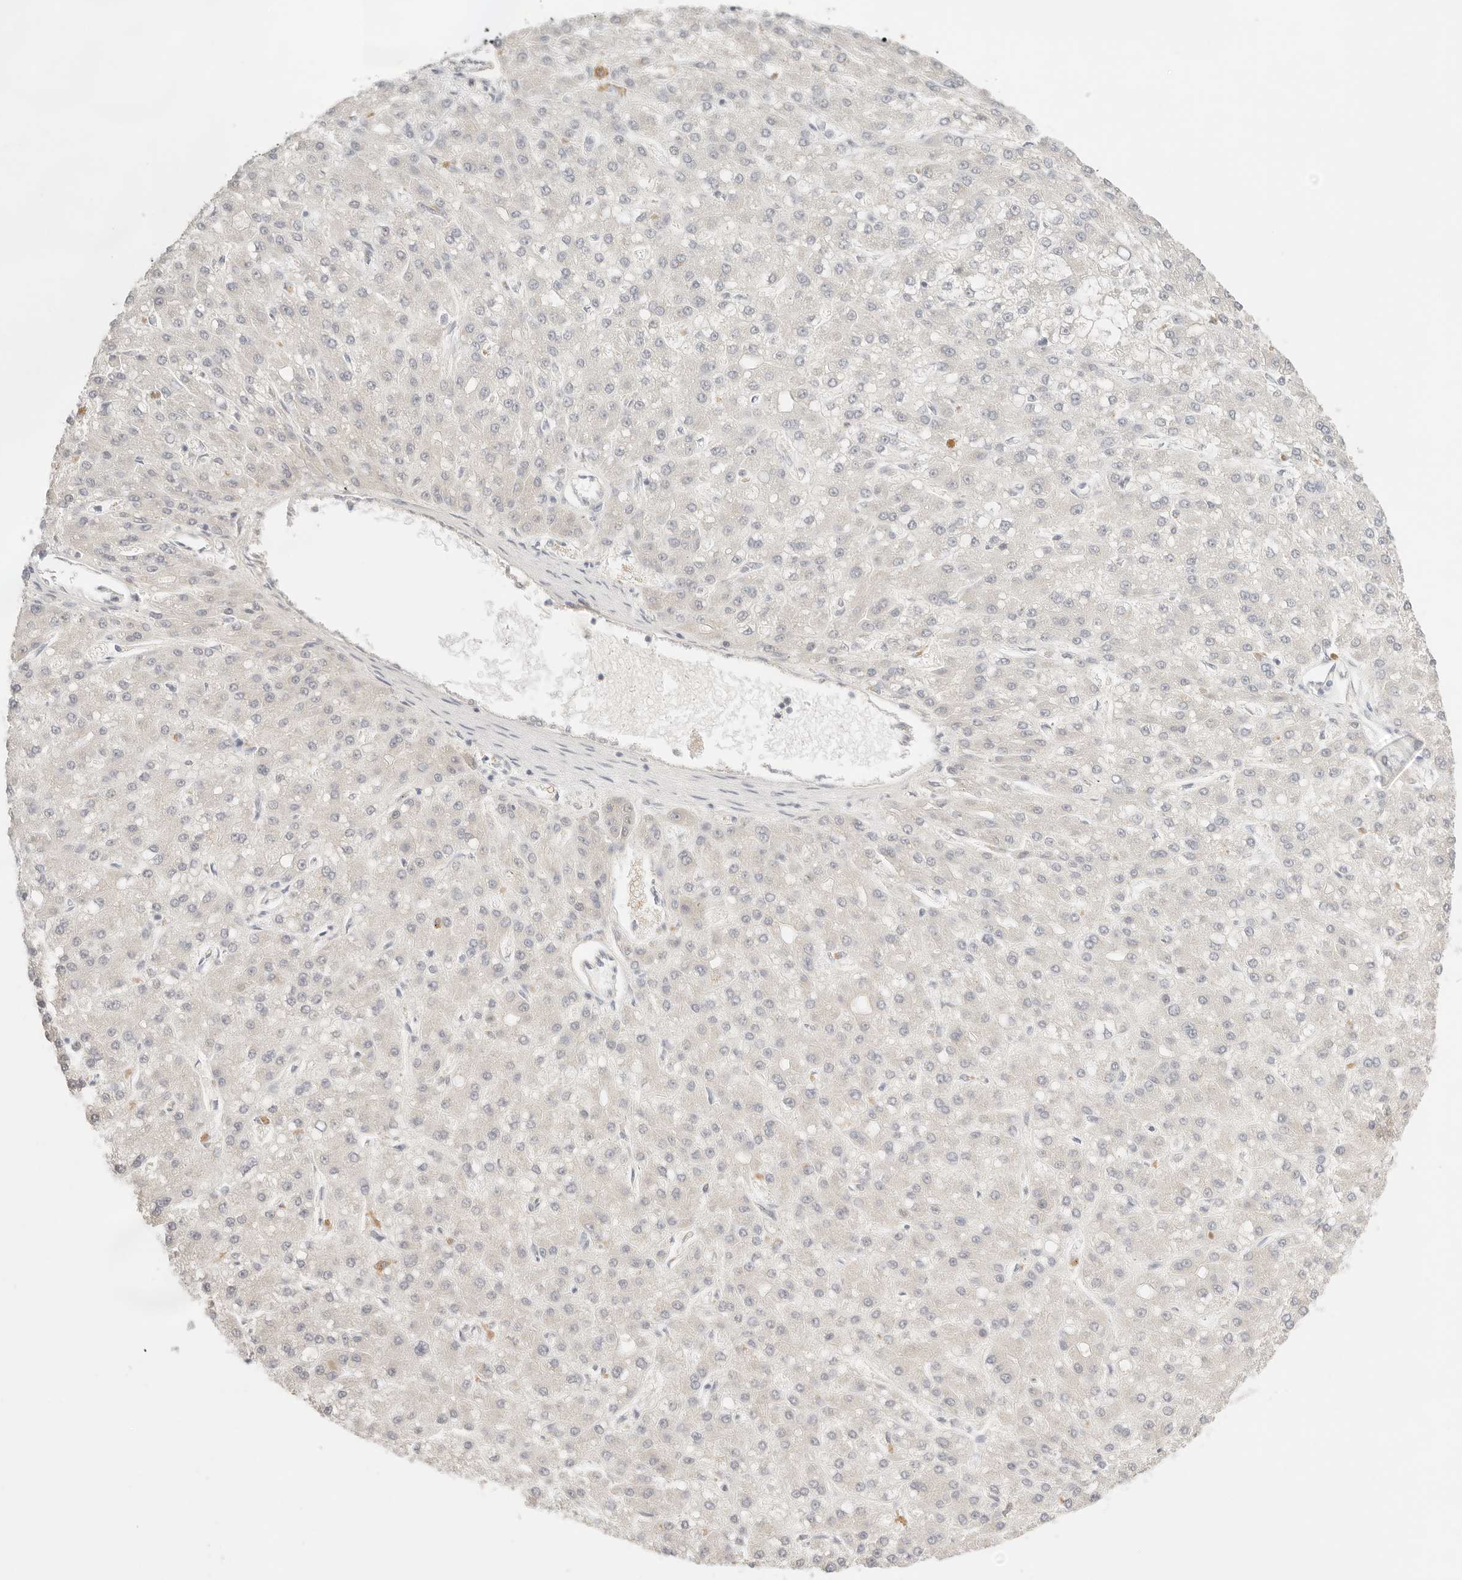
{"staining": {"intensity": "negative", "quantity": "none", "location": "none"}, "tissue": "liver cancer", "cell_type": "Tumor cells", "image_type": "cancer", "snomed": [{"axis": "morphology", "description": "Carcinoma, Hepatocellular, NOS"}, {"axis": "topography", "description": "Liver"}], "caption": "Hepatocellular carcinoma (liver) was stained to show a protein in brown. There is no significant expression in tumor cells. (Brightfield microscopy of DAB (3,3'-diaminobenzidine) immunohistochemistry (IHC) at high magnification).", "gene": "SPHK1", "patient": {"sex": "male", "age": 67}}